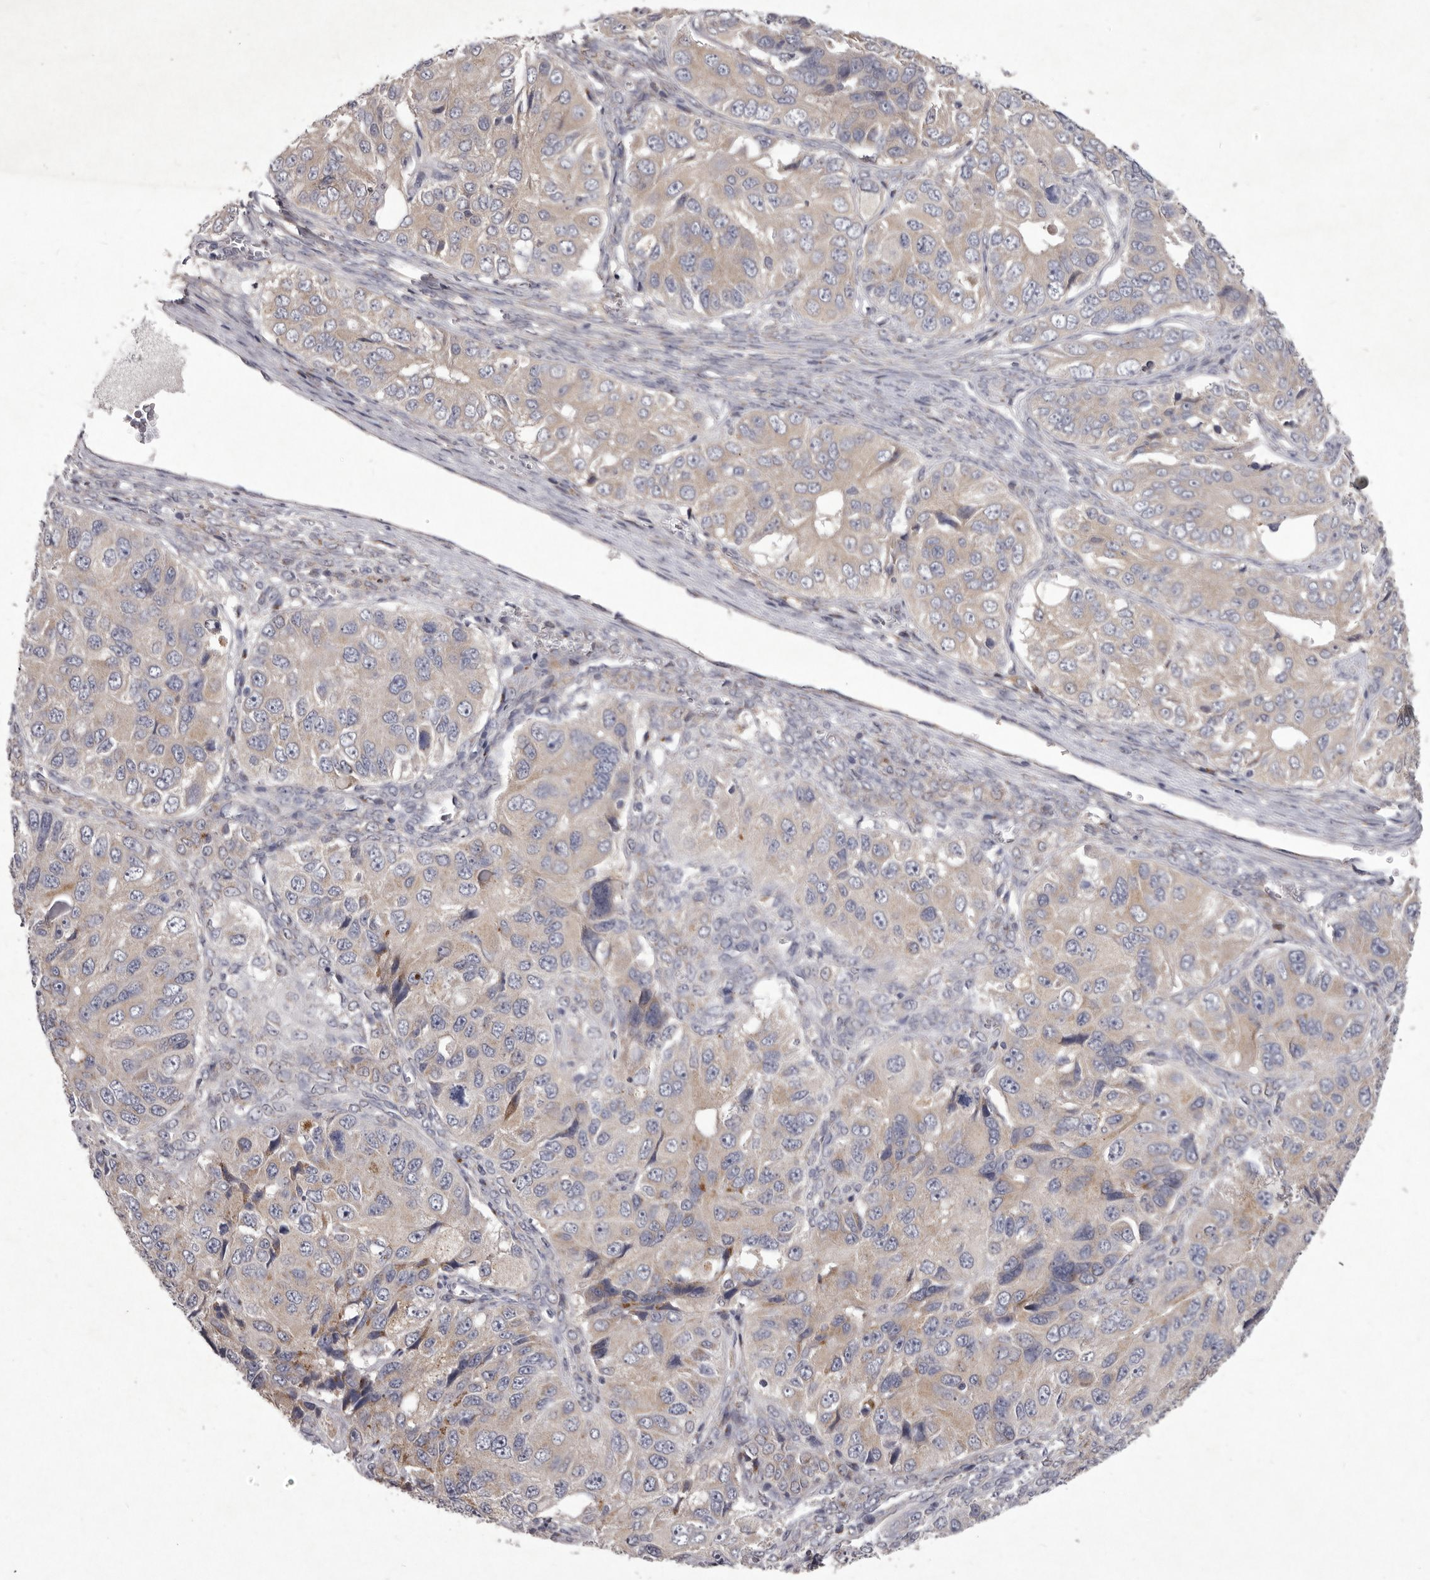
{"staining": {"intensity": "weak", "quantity": "<25%", "location": "cytoplasmic/membranous"}, "tissue": "ovarian cancer", "cell_type": "Tumor cells", "image_type": "cancer", "snomed": [{"axis": "morphology", "description": "Carcinoma, endometroid"}, {"axis": "topography", "description": "Ovary"}], "caption": "Ovarian cancer (endometroid carcinoma) was stained to show a protein in brown. There is no significant expression in tumor cells.", "gene": "P2RX6", "patient": {"sex": "female", "age": 51}}